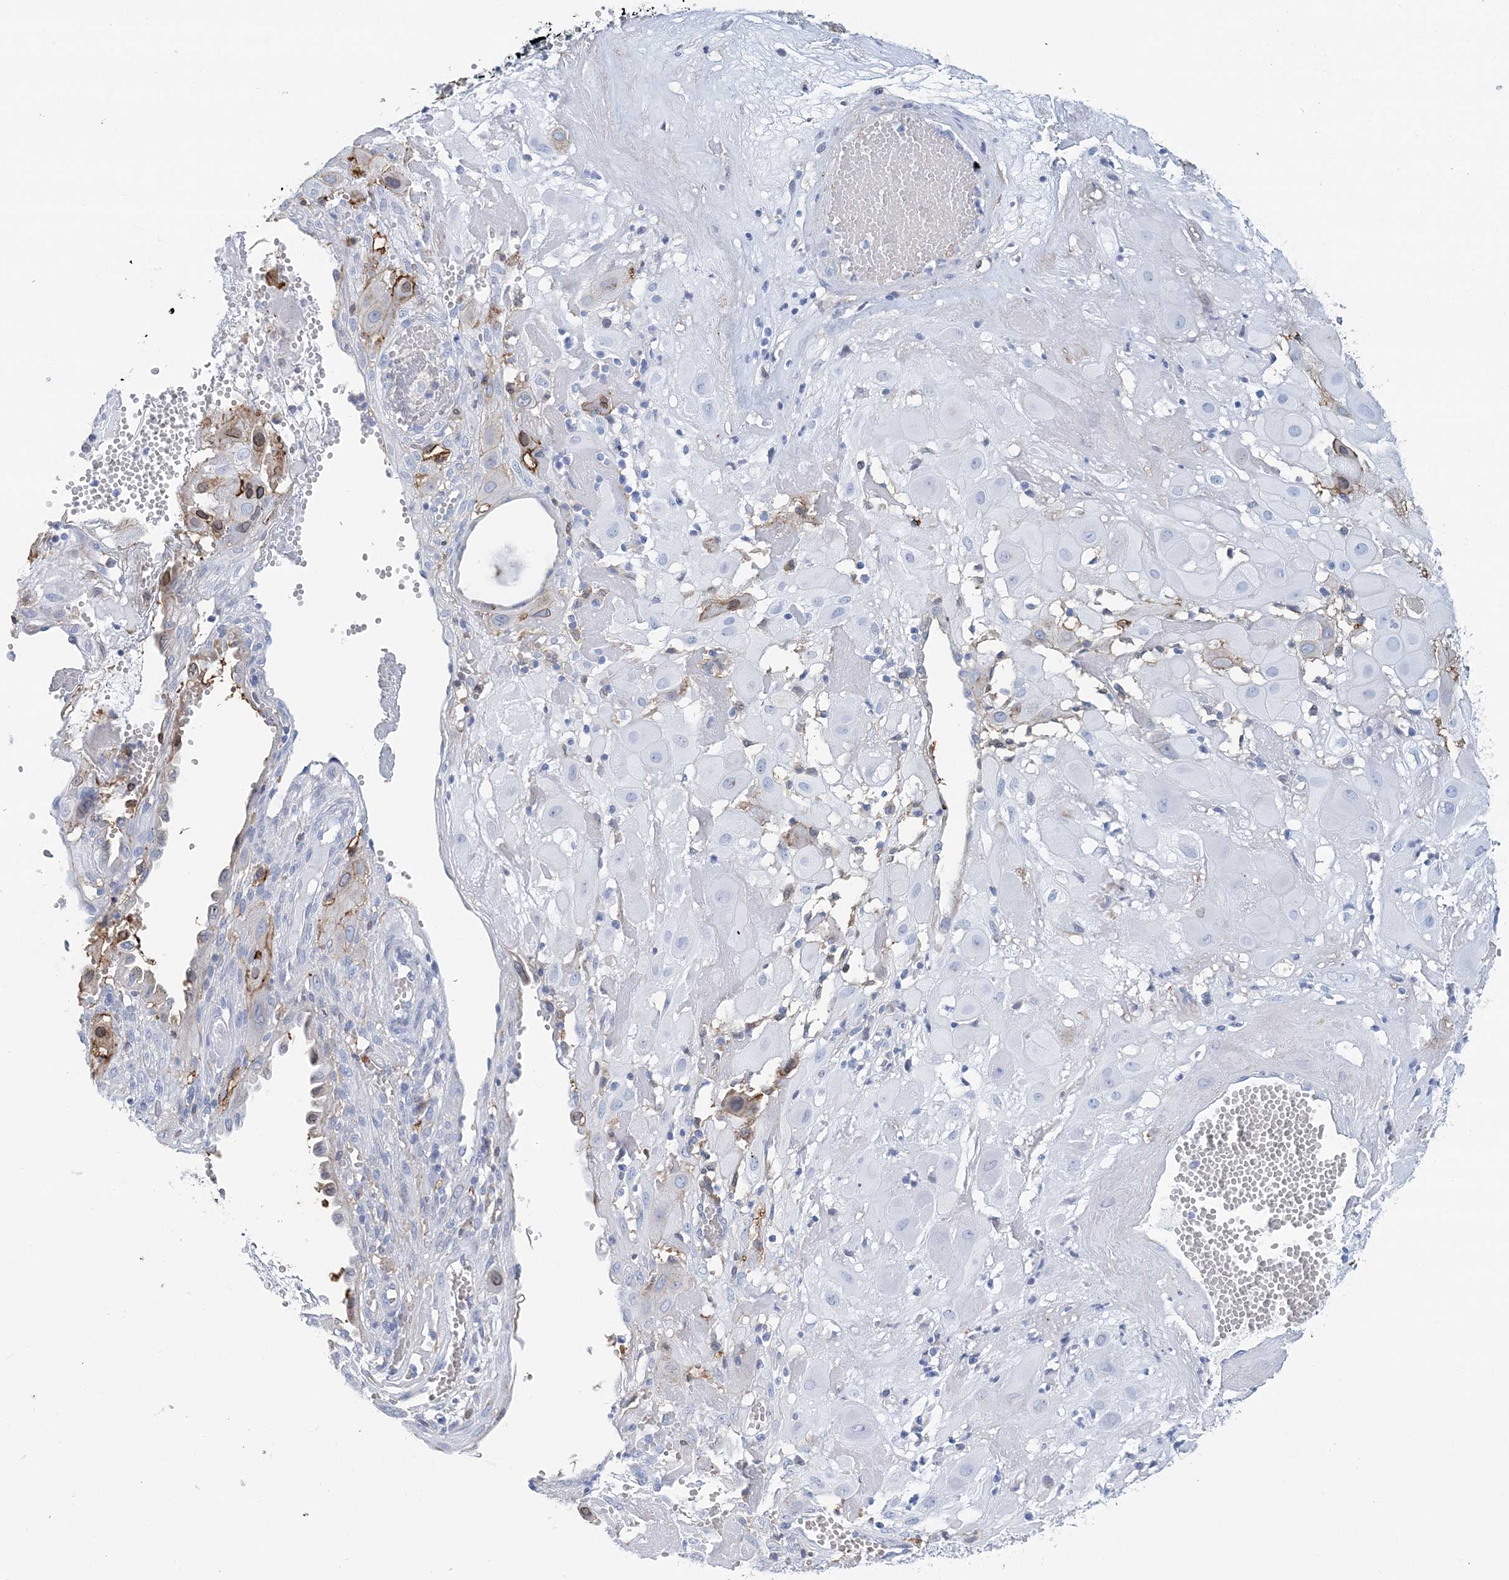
{"staining": {"intensity": "moderate", "quantity": "<25%", "location": "cytoplasmic/membranous"}, "tissue": "cervical cancer", "cell_type": "Tumor cells", "image_type": "cancer", "snomed": [{"axis": "morphology", "description": "Squamous cell carcinoma, NOS"}, {"axis": "topography", "description": "Cervix"}], "caption": "Moderate cytoplasmic/membranous protein staining is present in approximately <25% of tumor cells in cervical squamous cell carcinoma.", "gene": "NKX6-1", "patient": {"sex": "female", "age": 34}}